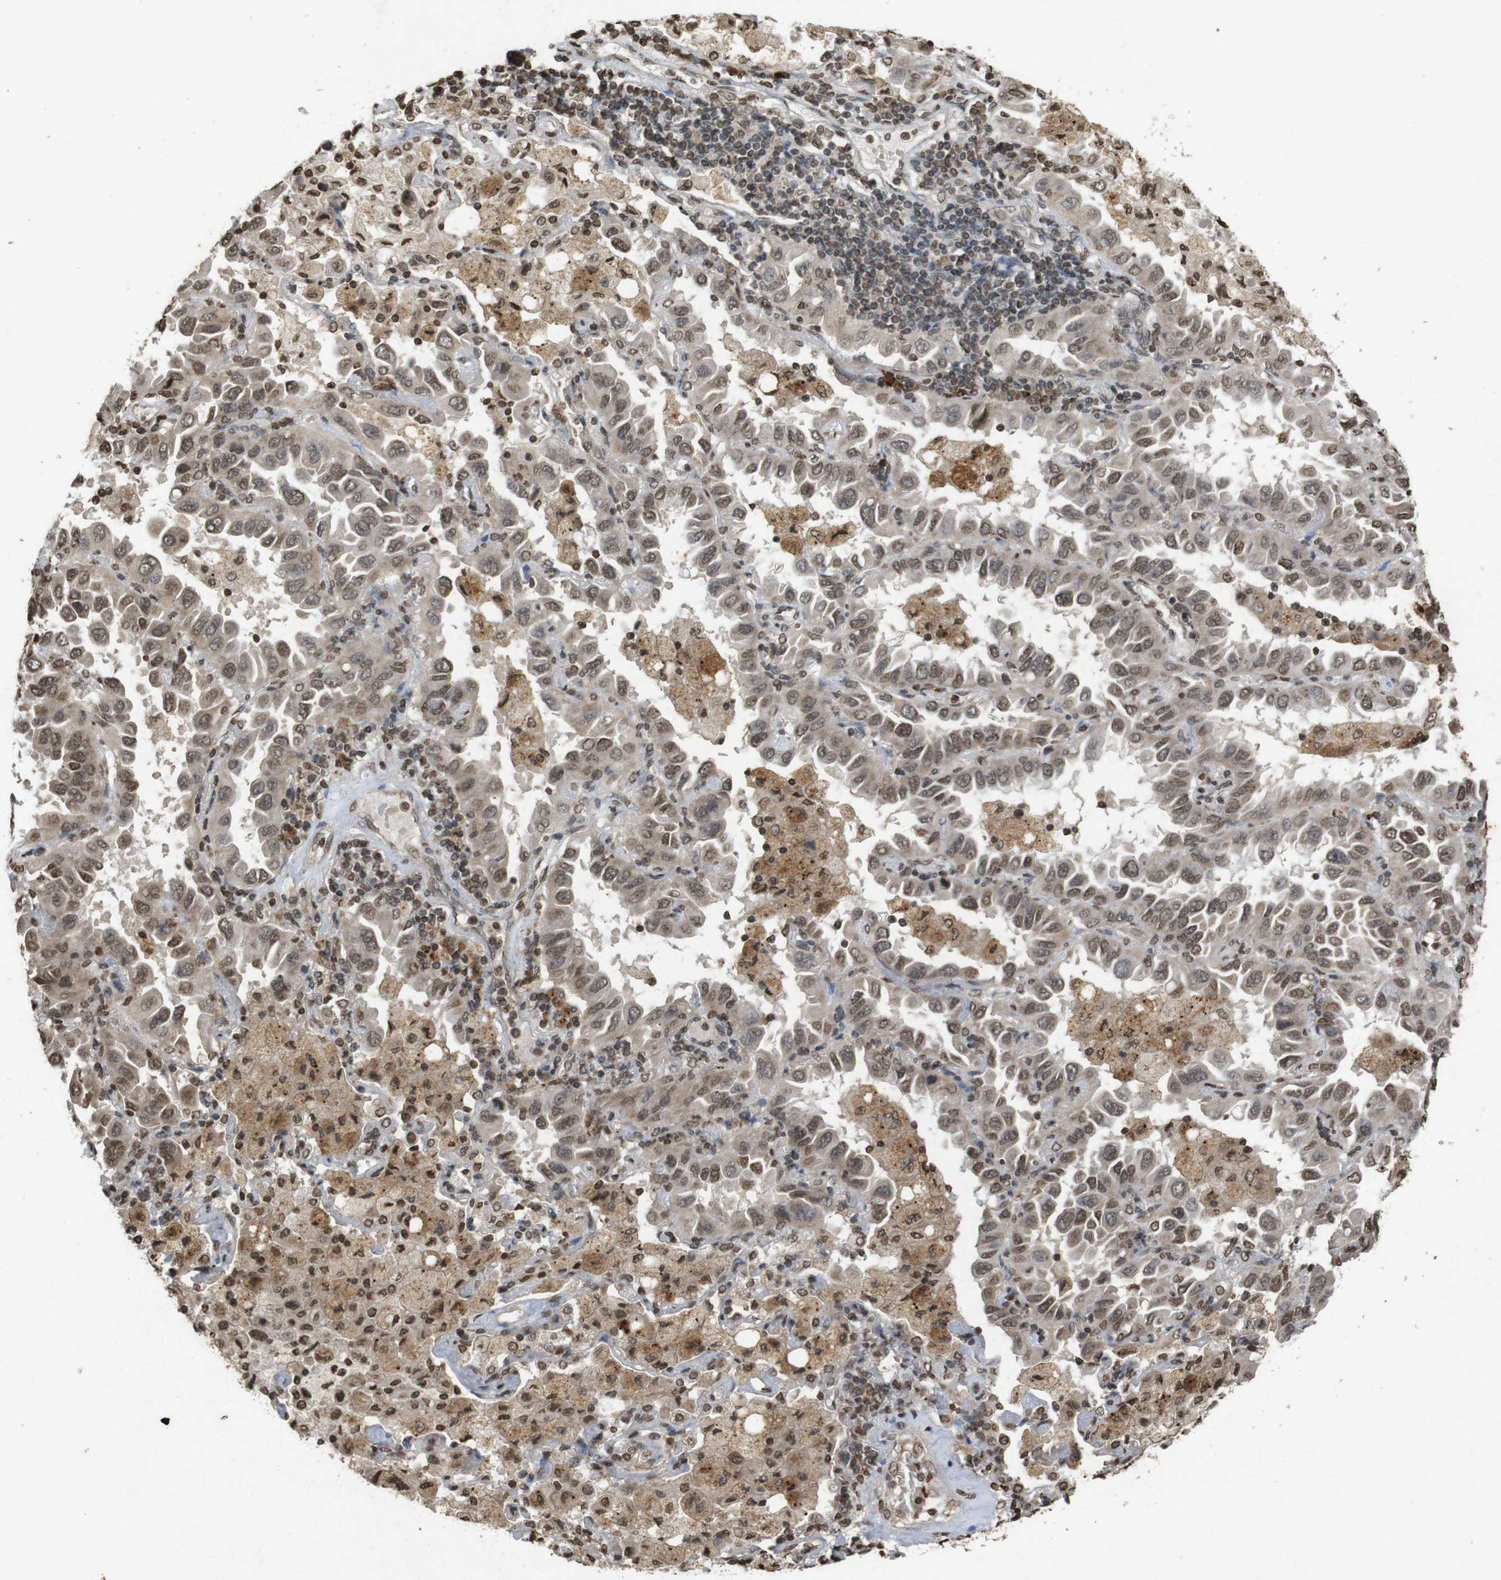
{"staining": {"intensity": "weak", "quantity": ">75%", "location": "nuclear"}, "tissue": "lung cancer", "cell_type": "Tumor cells", "image_type": "cancer", "snomed": [{"axis": "morphology", "description": "Adenocarcinoma, NOS"}, {"axis": "topography", "description": "Lung"}], "caption": "DAB (3,3'-diaminobenzidine) immunohistochemical staining of lung cancer exhibits weak nuclear protein positivity in about >75% of tumor cells.", "gene": "ORC4", "patient": {"sex": "male", "age": 64}}